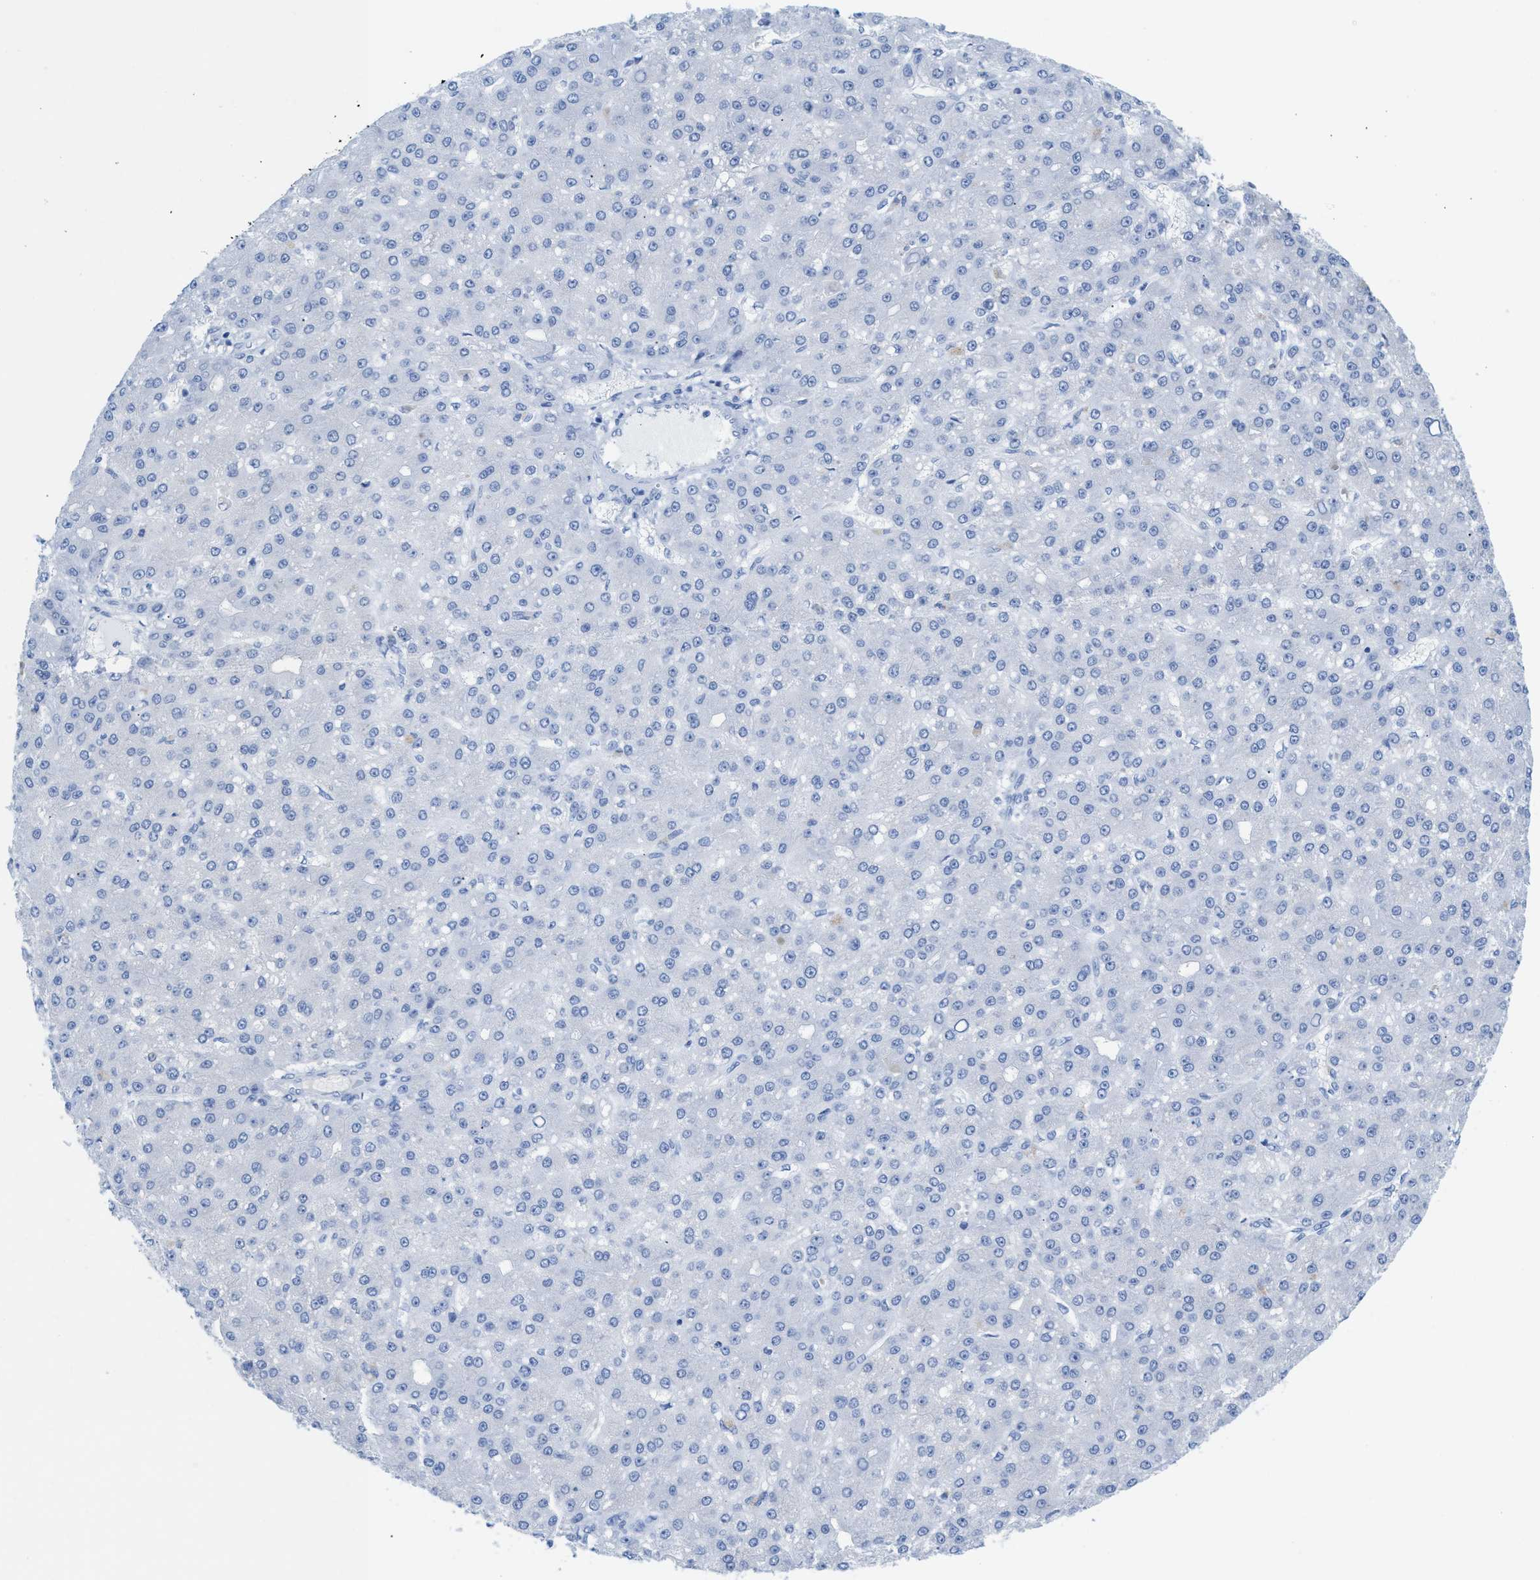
{"staining": {"intensity": "negative", "quantity": "none", "location": "none"}, "tissue": "liver cancer", "cell_type": "Tumor cells", "image_type": "cancer", "snomed": [{"axis": "morphology", "description": "Carcinoma, Hepatocellular, NOS"}, {"axis": "topography", "description": "Liver"}], "caption": "Tumor cells show no significant positivity in liver cancer (hepatocellular carcinoma).", "gene": "ANKFN1", "patient": {"sex": "male", "age": 67}}